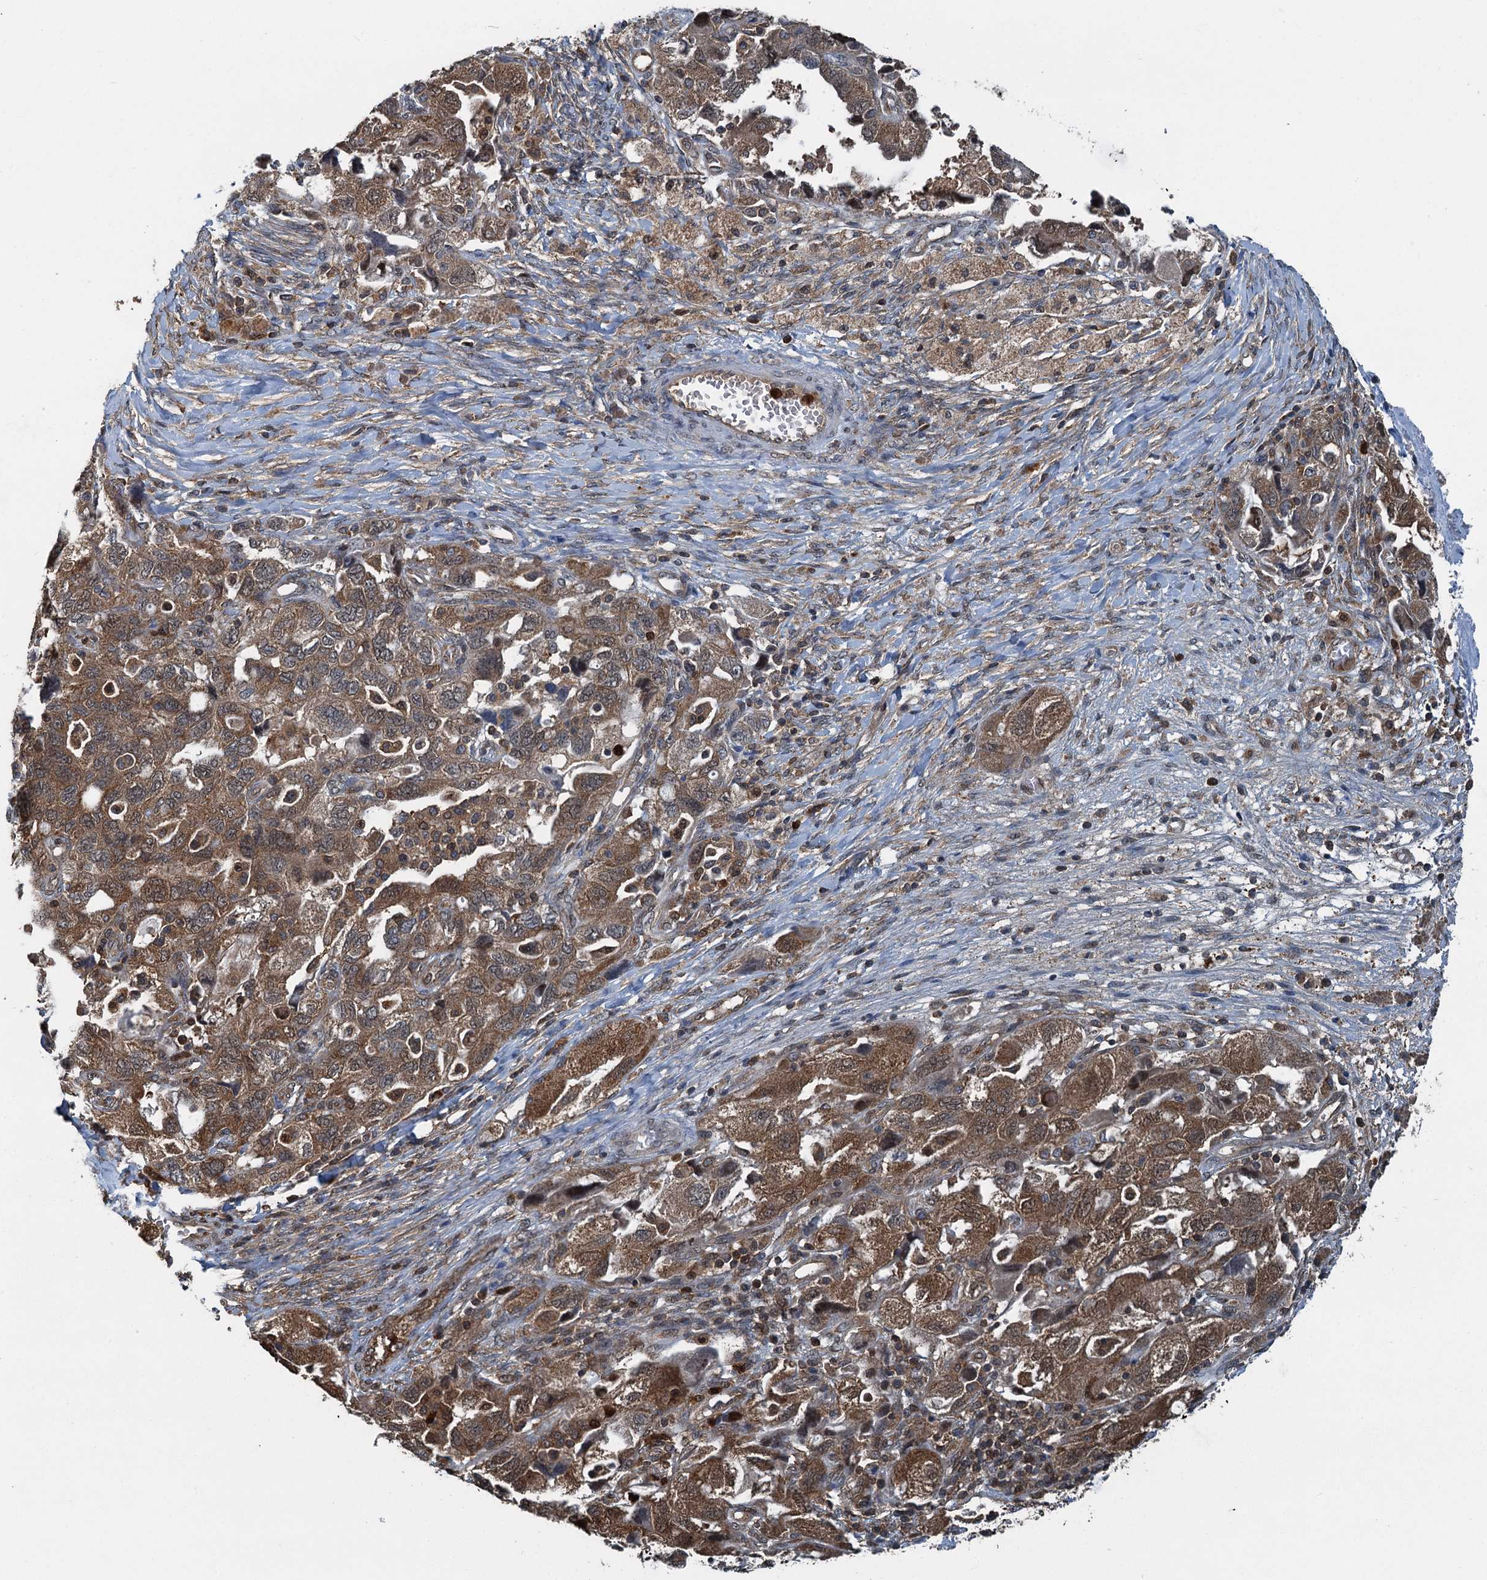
{"staining": {"intensity": "moderate", "quantity": ">75%", "location": "cytoplasmic/membranous,nuclear"}, "tissue": "ovarian cancer", "cell_type": "Tumor cells", "image_type": "cancer", "snomed": [{"axis": "morphology", "description": "Carcinoma, NOS"}, {"axis": "morphology", "description": "Cystadenocarcinoma, serous, NOS"}, {"axis": "topography", "description": "Ovary"}], "caption": "This micrograph reveals immunohistochemistry (IHC) staining of human serous cystadenocarcinoma (ovarian), with medium moderate cytoplasmic/membranous and nuclear staining in approximately >75% of tumor cells.", "gene": "GPI", "patient": {"sex": "female", "age": 69}}